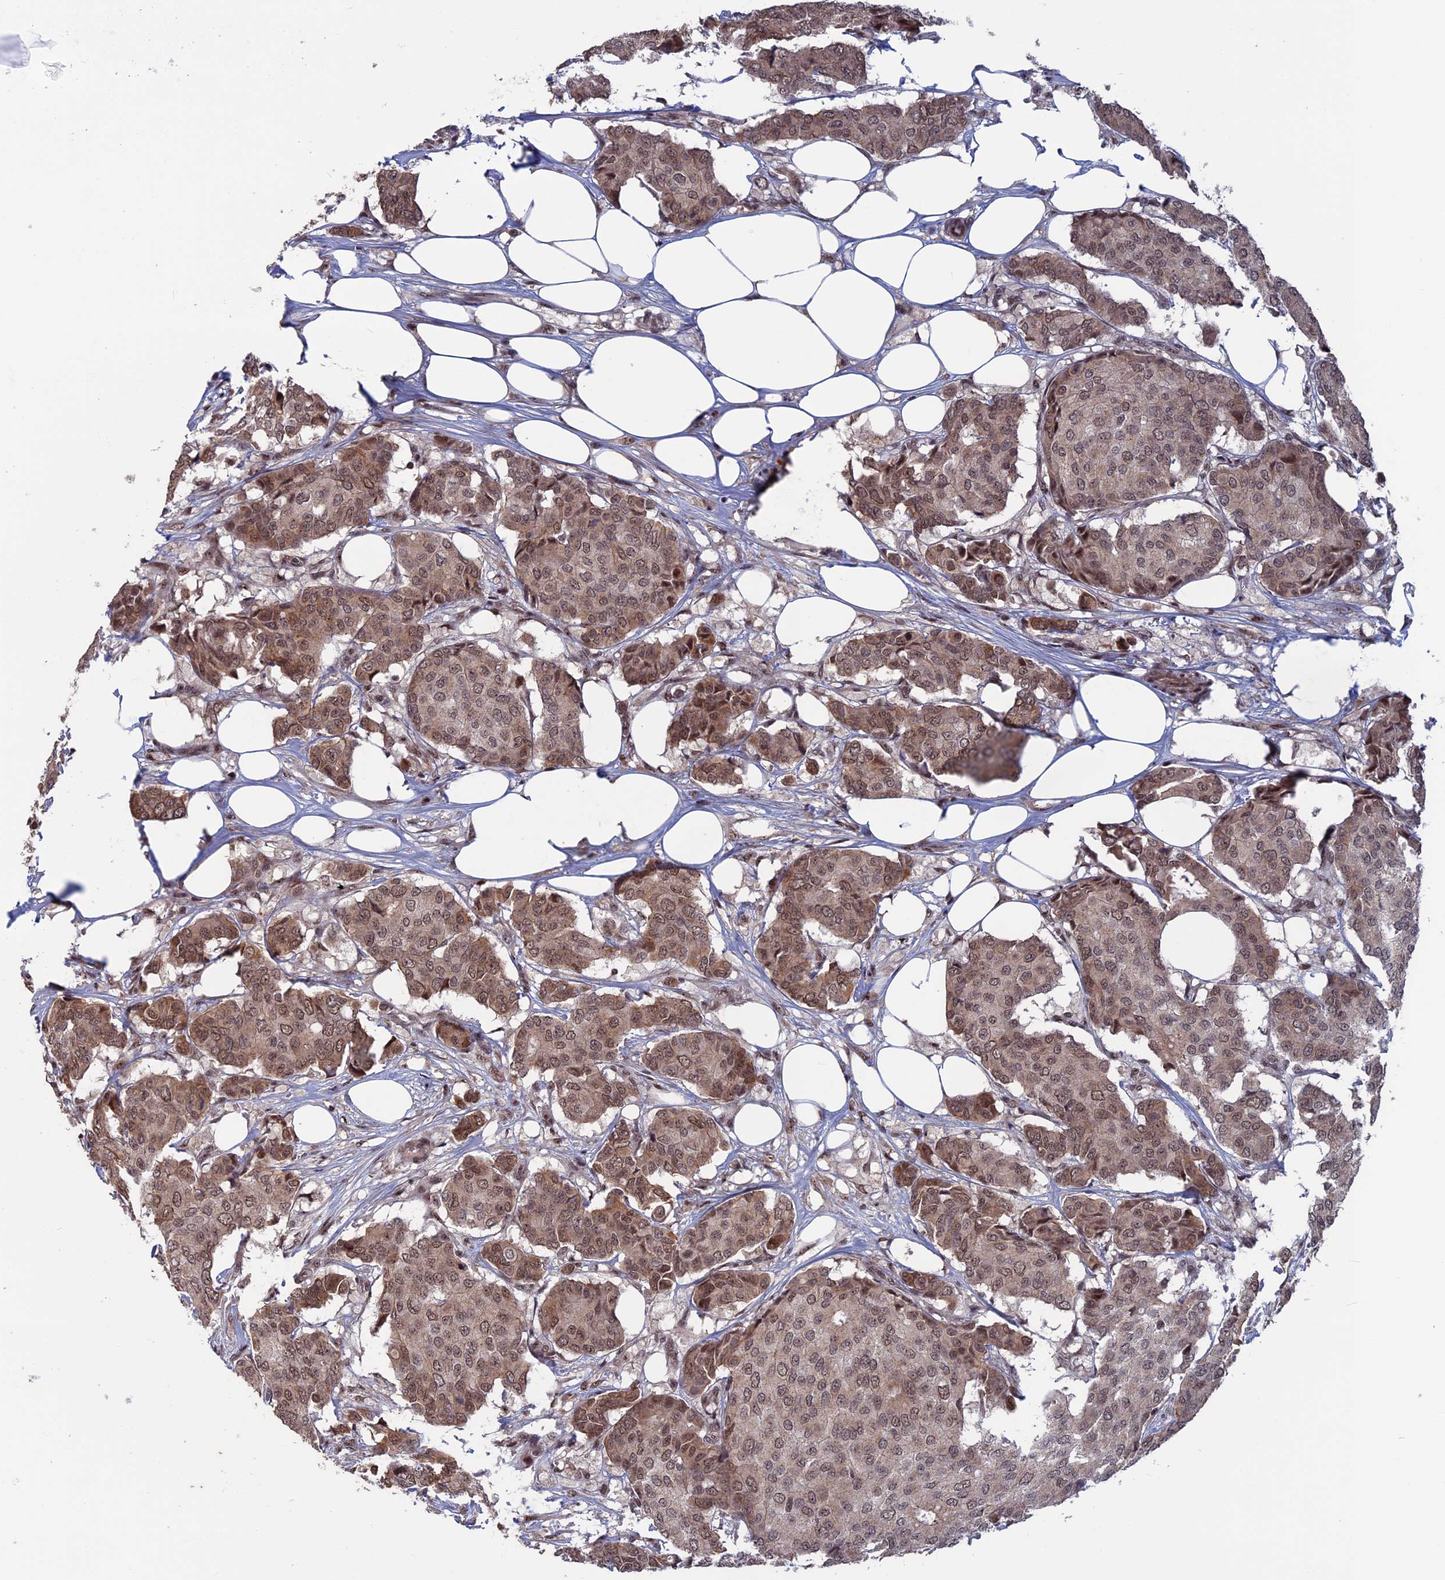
{"staining": {"intensity": "moderate", "quantity": ">75%", "location": "cytoplasmic/membranous,nuclear"}, "tissue": "breast cancer", "cell_type": "Tumor cells", "image_type": "cancer", "snomed": [{"axis": "morphology", "description": "Duct carcinoma"}, {"axis": "topography", "description": "Breast"}], "caption": "Breast infiltrating ductal carcinoma was stained to show a protein in brown. There is medium levels of moderate cytoplasmic/membranous and nuclear staining in about >75% of tumor cells.", "gene": "CACTIN", "patient": {"sex": "female", "age": 75}}